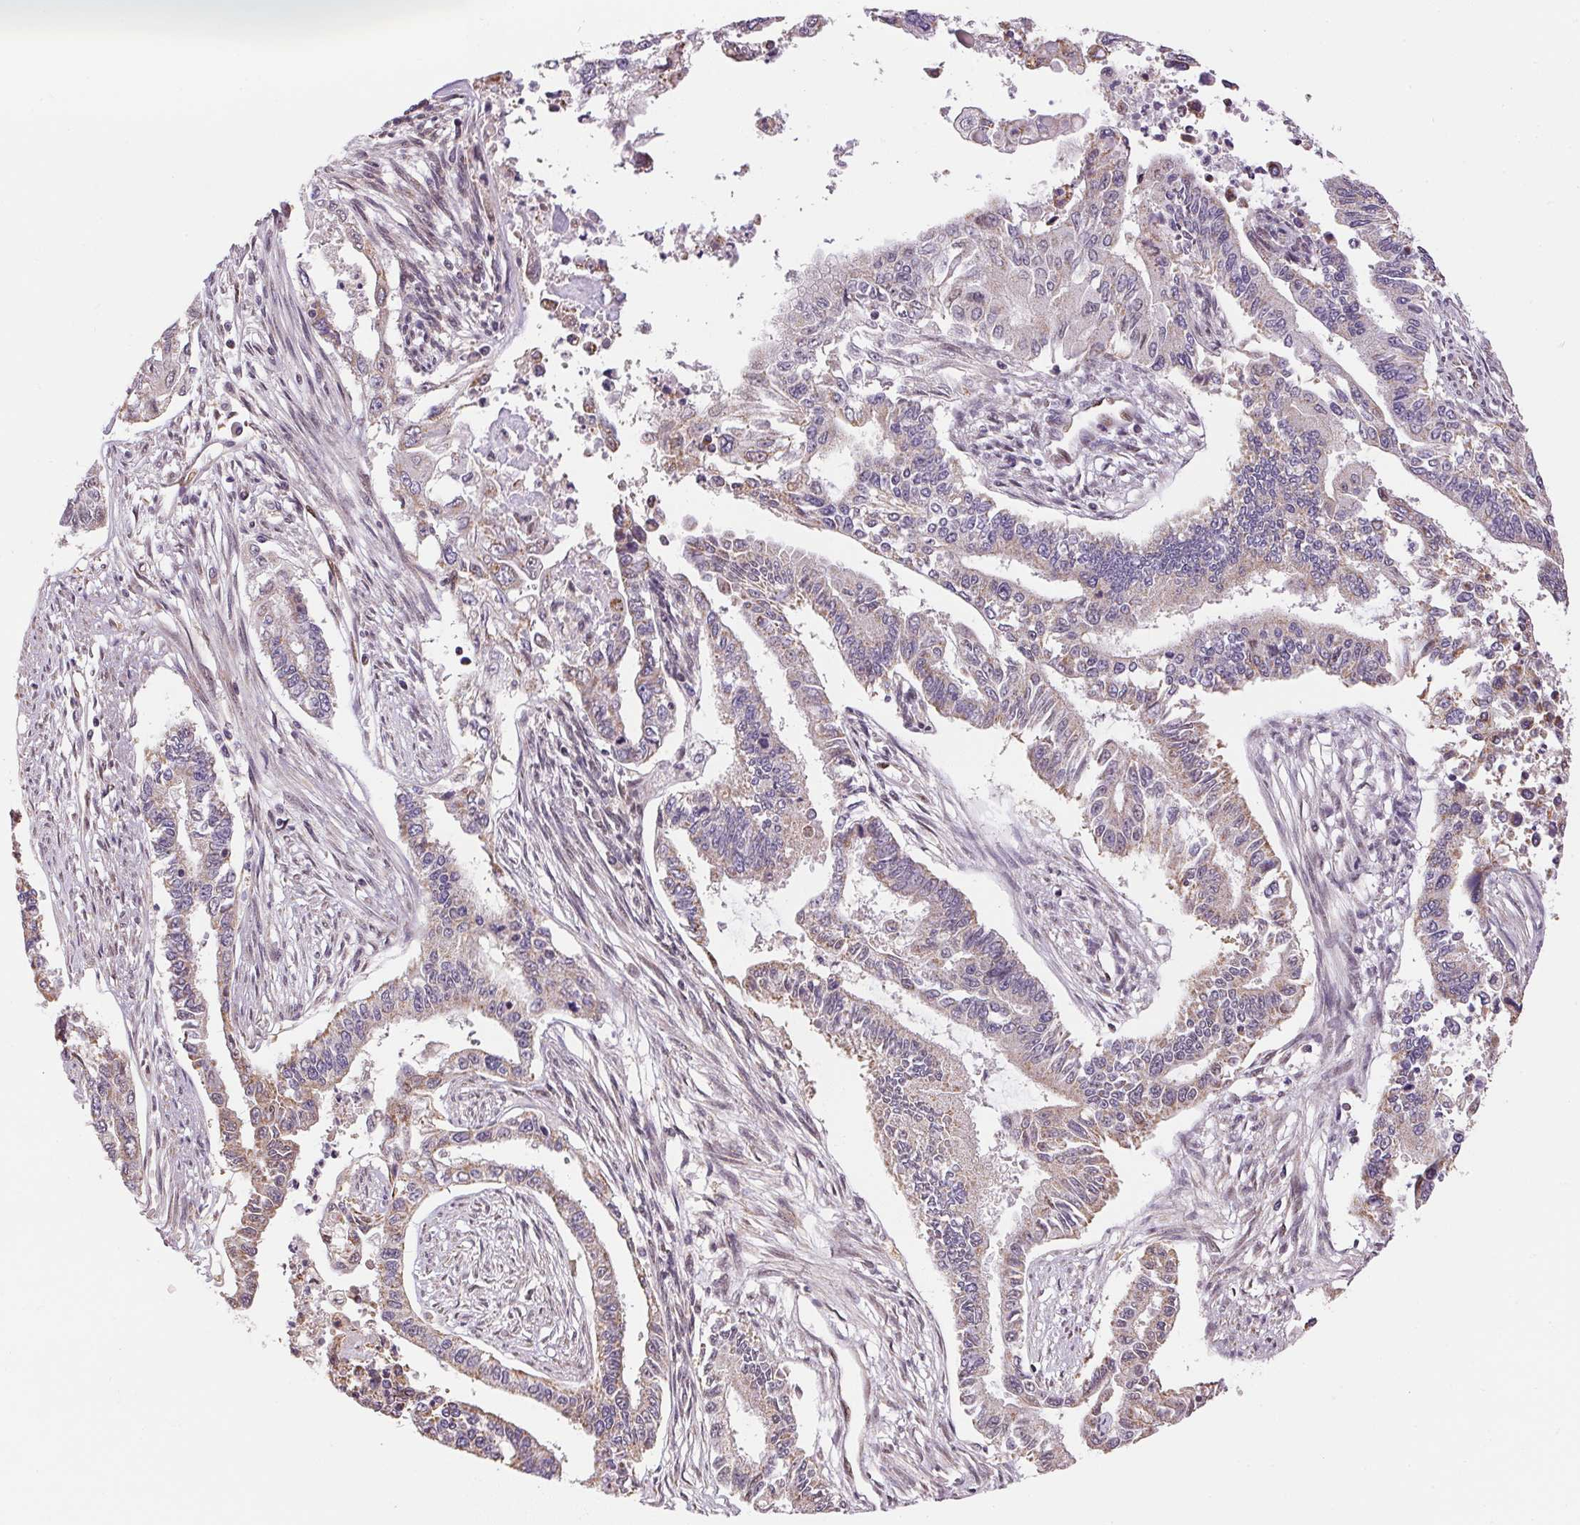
{"staining": {"intensity": "weak", "quantity": "<25%", "location": "cytoplasmic/membranous"}, "tissue": "endometrial cancer", "cell_type": "Tumor cells", "image_type": "cancer", "snomed": [{"axis": "morphology", "description": "Adenocarcinoma, NOS"}, {"axis": "topography", "description": "Uterus"}], "caption": "Tumor cells show no significant expression in endometrial adenocarcinoma.", "gene": "SC5D", "patient": {"sex": "female", "age": 59}}